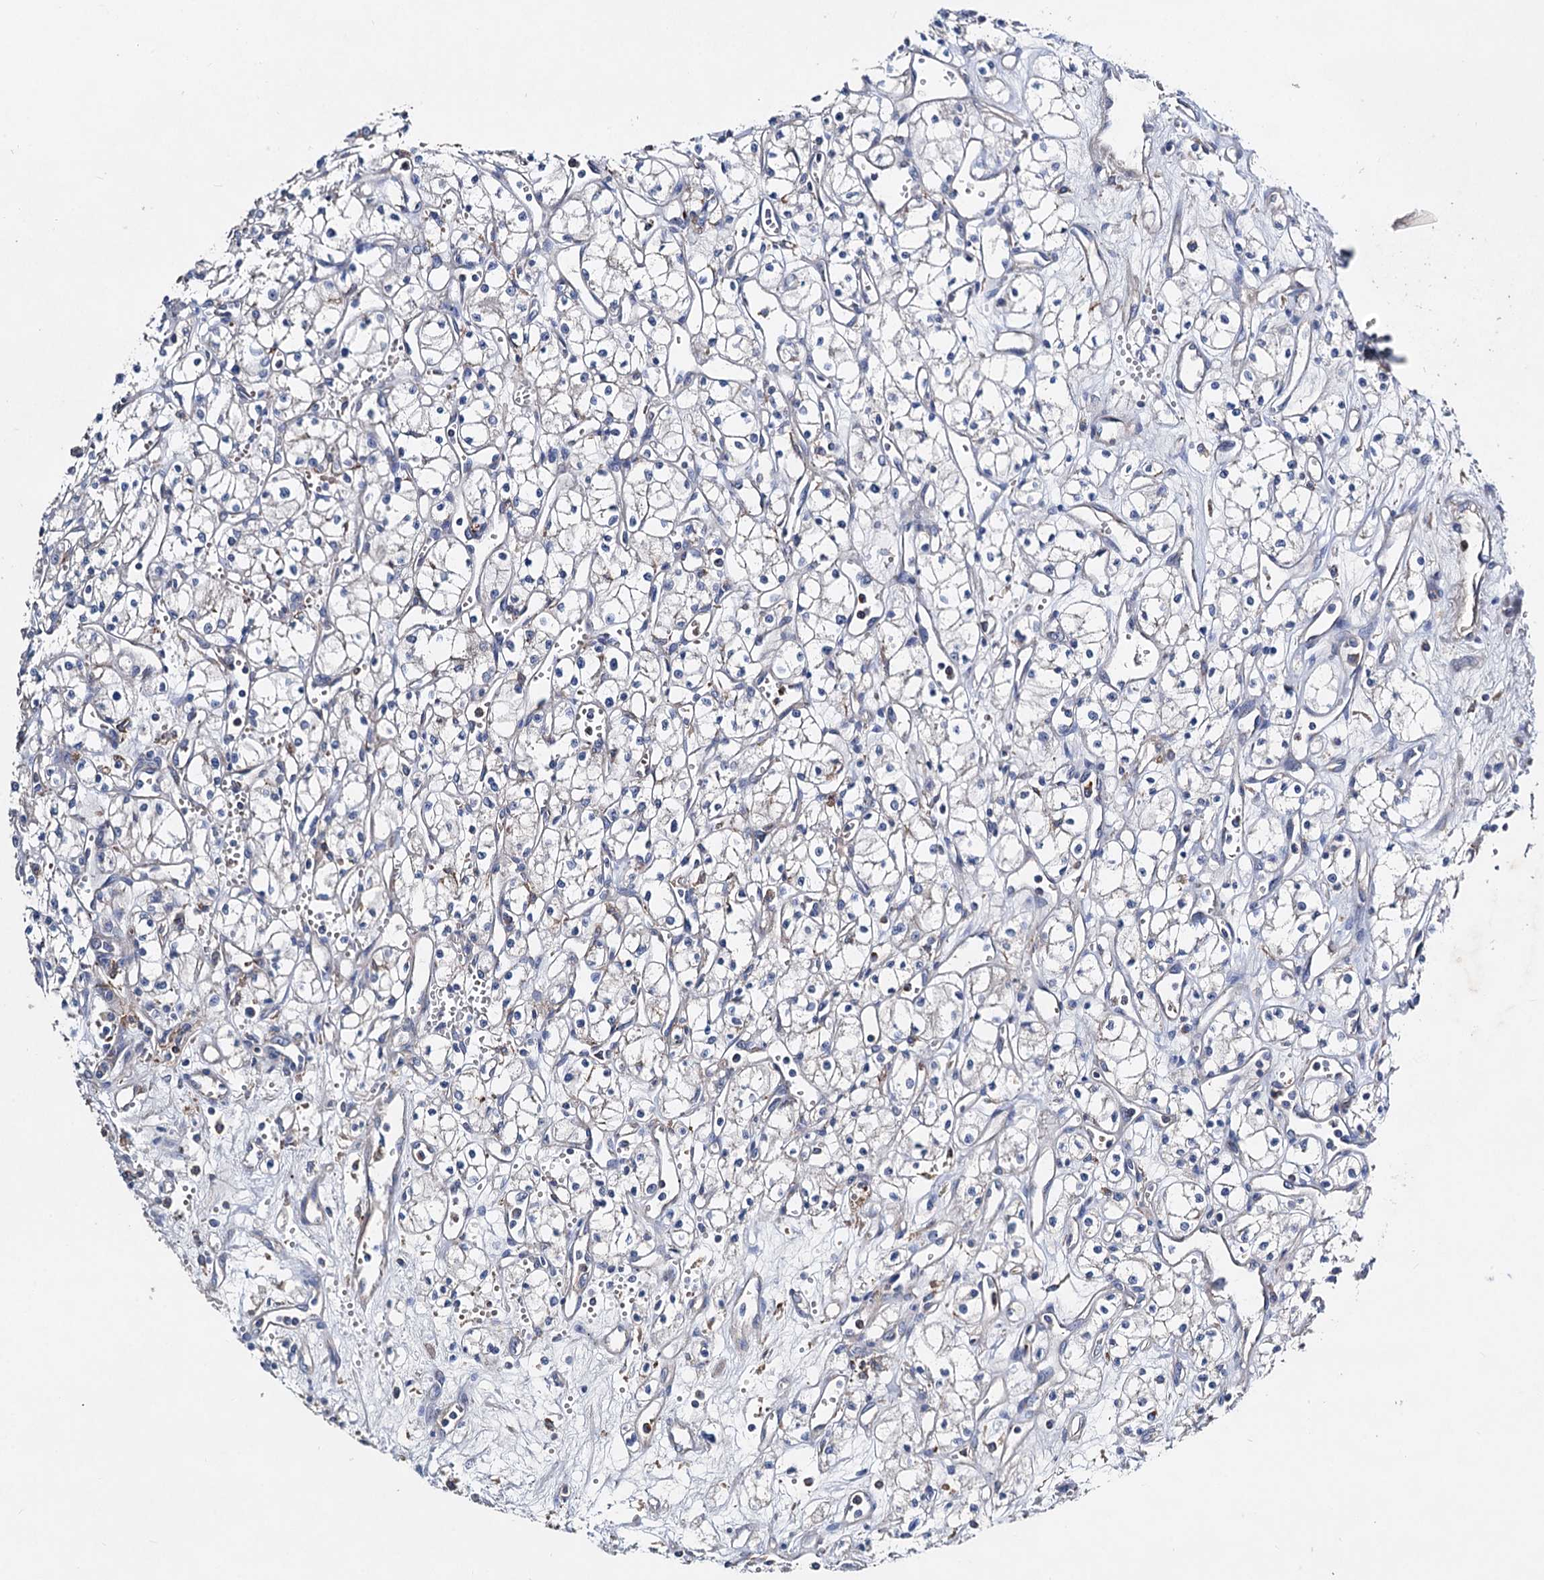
{"staining": {"intensity": "negative", "quantity": "none", "location": "none"}, "tissue": "renal cancer", "cell_type": "Tumor cells", "image_type": "cancer", "snomed": [{"axis": "morphology", "description": "Adenocarcinoma, NOS"}, {"axis": "topography", "description": "Kidney"}], "caption": "Immunohistochemical staining of human renal cancer (adenocarcinoma) exhibits no significant positivity in tumor cells.", "gene": "HVCN1", "patient": {"sex": "male", "age": 59}}